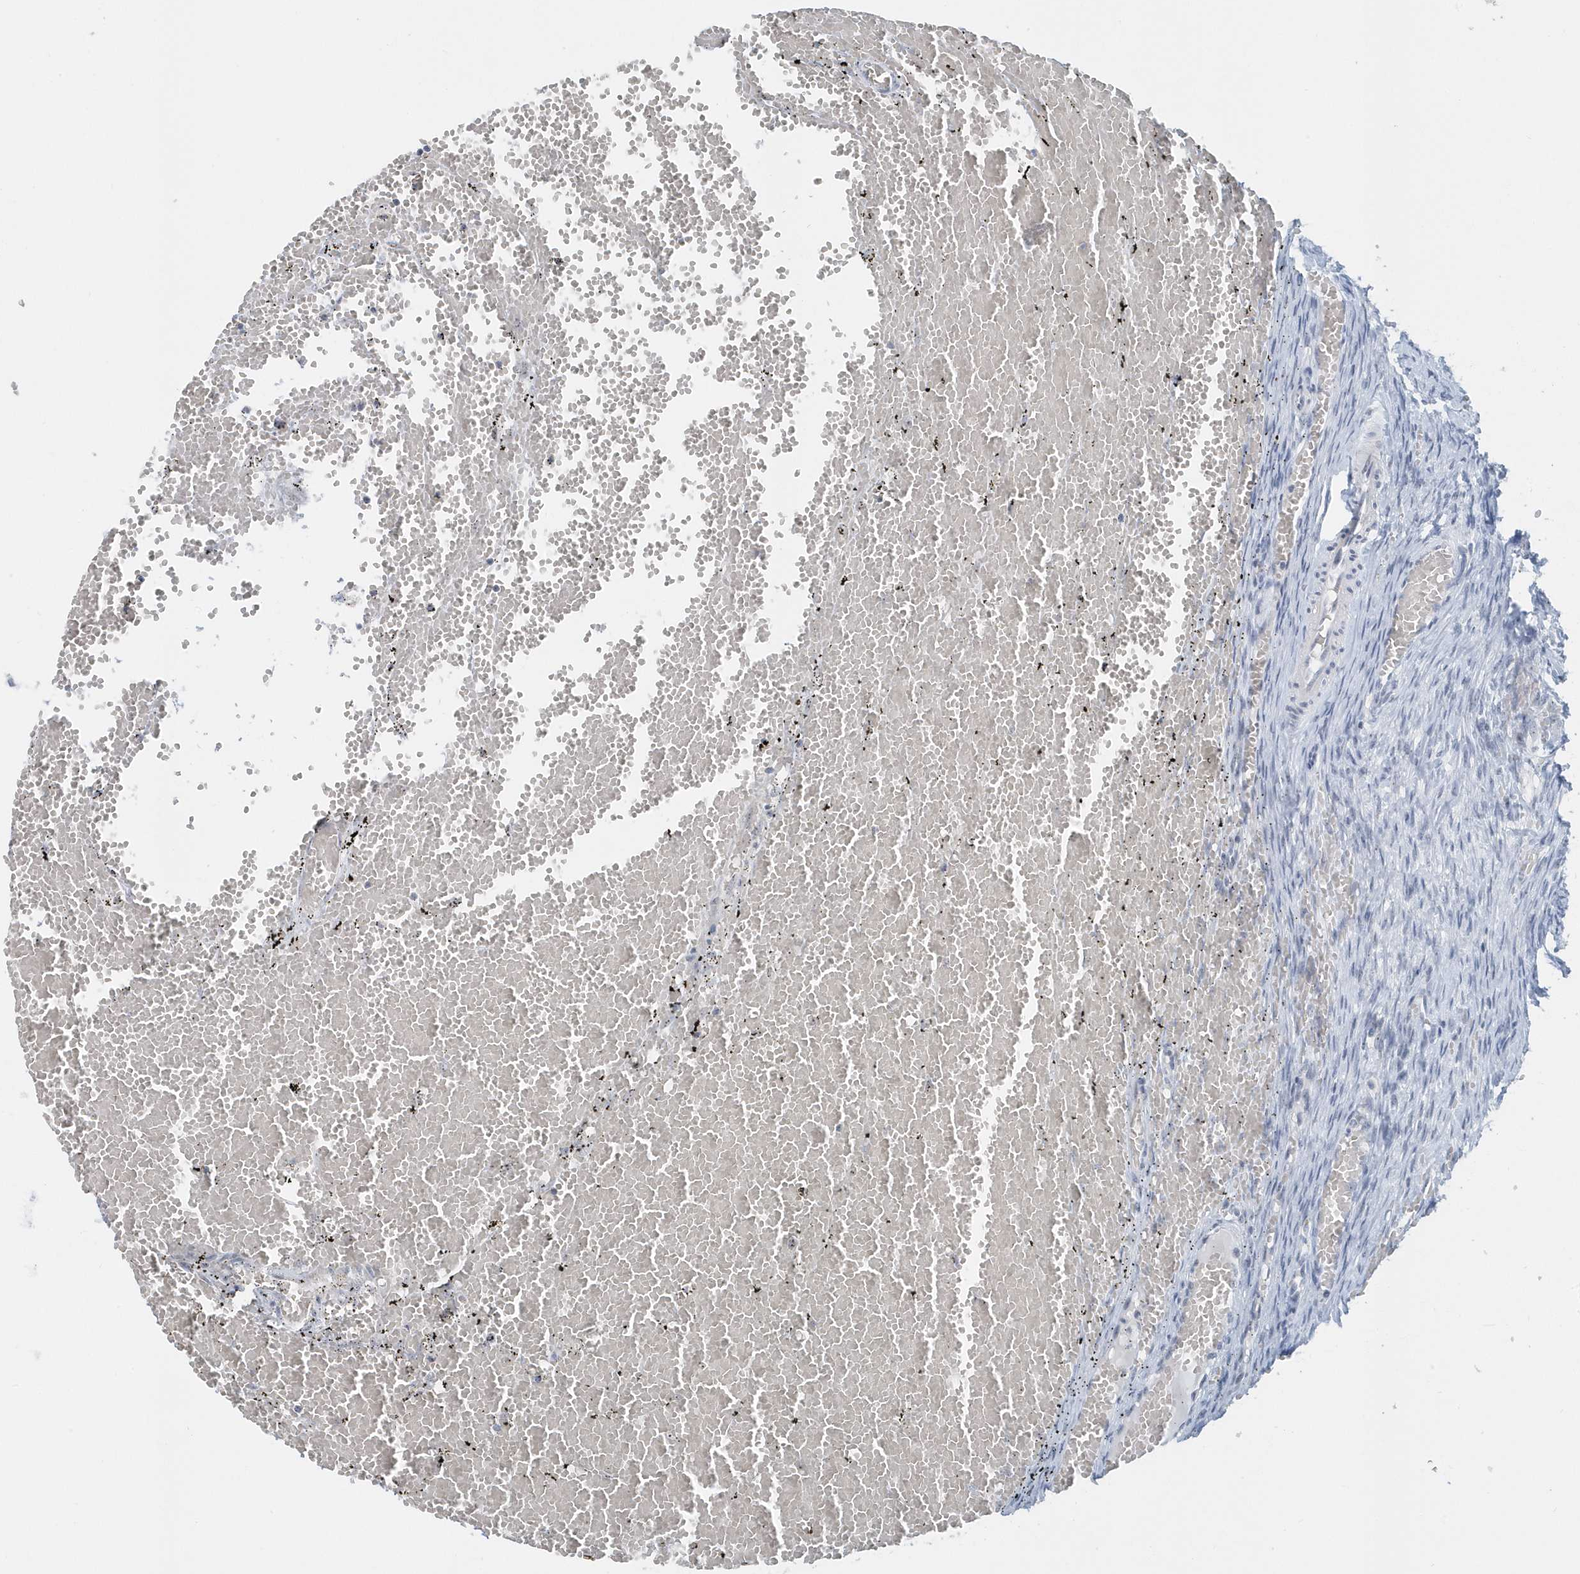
{"staining": {"intensity": "negative", "quantity": "none", "location": "none"}, "tissue": "ovary", "cell_type": "Follicle cells", "image_type": "normal", "snomed": [{"axis": "morphology", "description": "Adenocarcinoma, NOS"}, {"axis": "topography", "description": "Endometrium"}], "caption": "The IHC image has no significant expression in follicle cells of ovary. Nuclei are stained in blue.", "gene": "RPF2", "patient": {"sex": "female", "age": 32}}